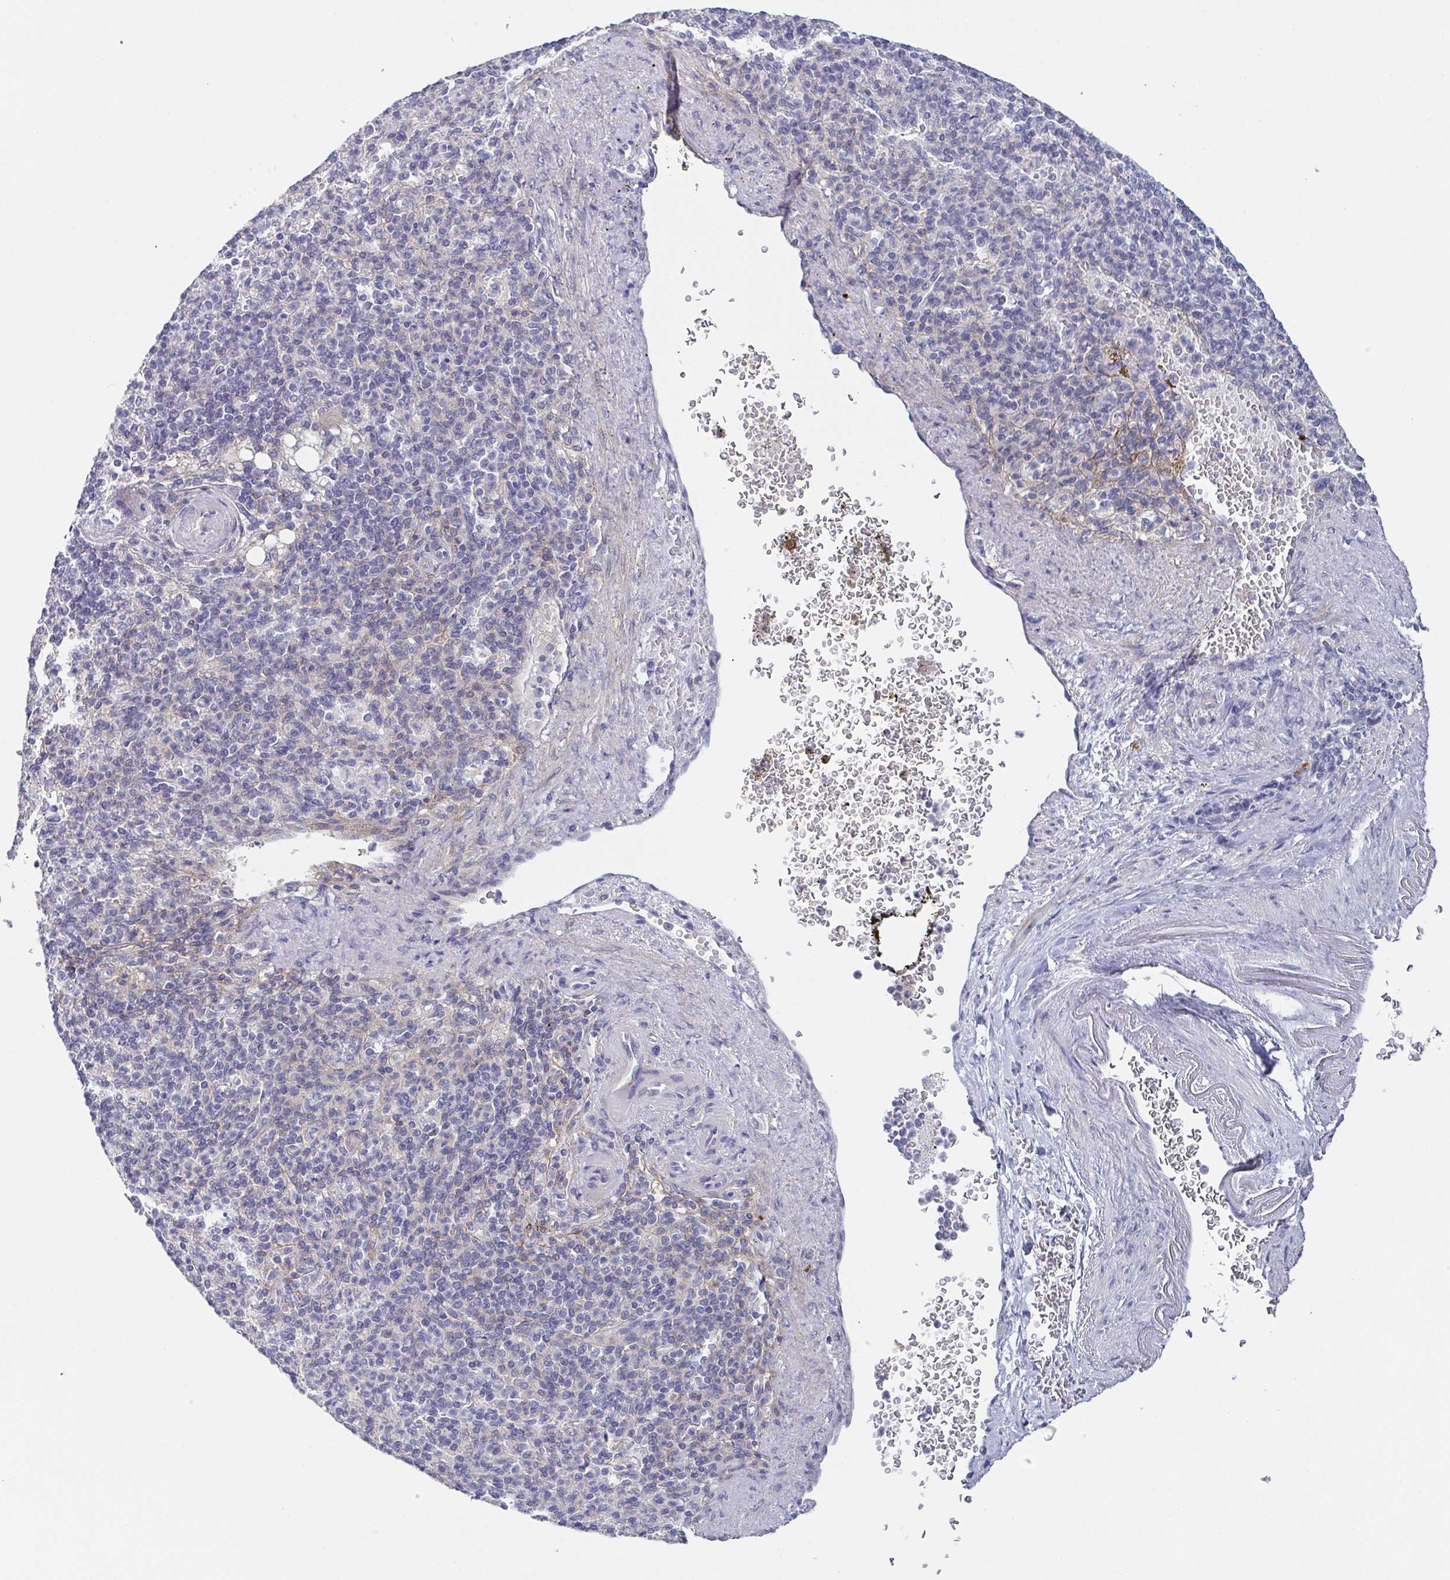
{"staining": {"intensity": "negative", "quantity": "none", "location": "none"}, "tissue": "spleen", "cell_type": "Cells in red pulp", "image_type": "normal", "snomed": [{"axis": "morphology", "description": "Normal tissue, NOS"}, {"axis": "topography", "description": "Spleen"}], "caption": "IHC of benign spleen demonstrates no staining in cells in red pulp.", "gene": "RNASE7", "patient": {"sex": "female", "age": 74}}